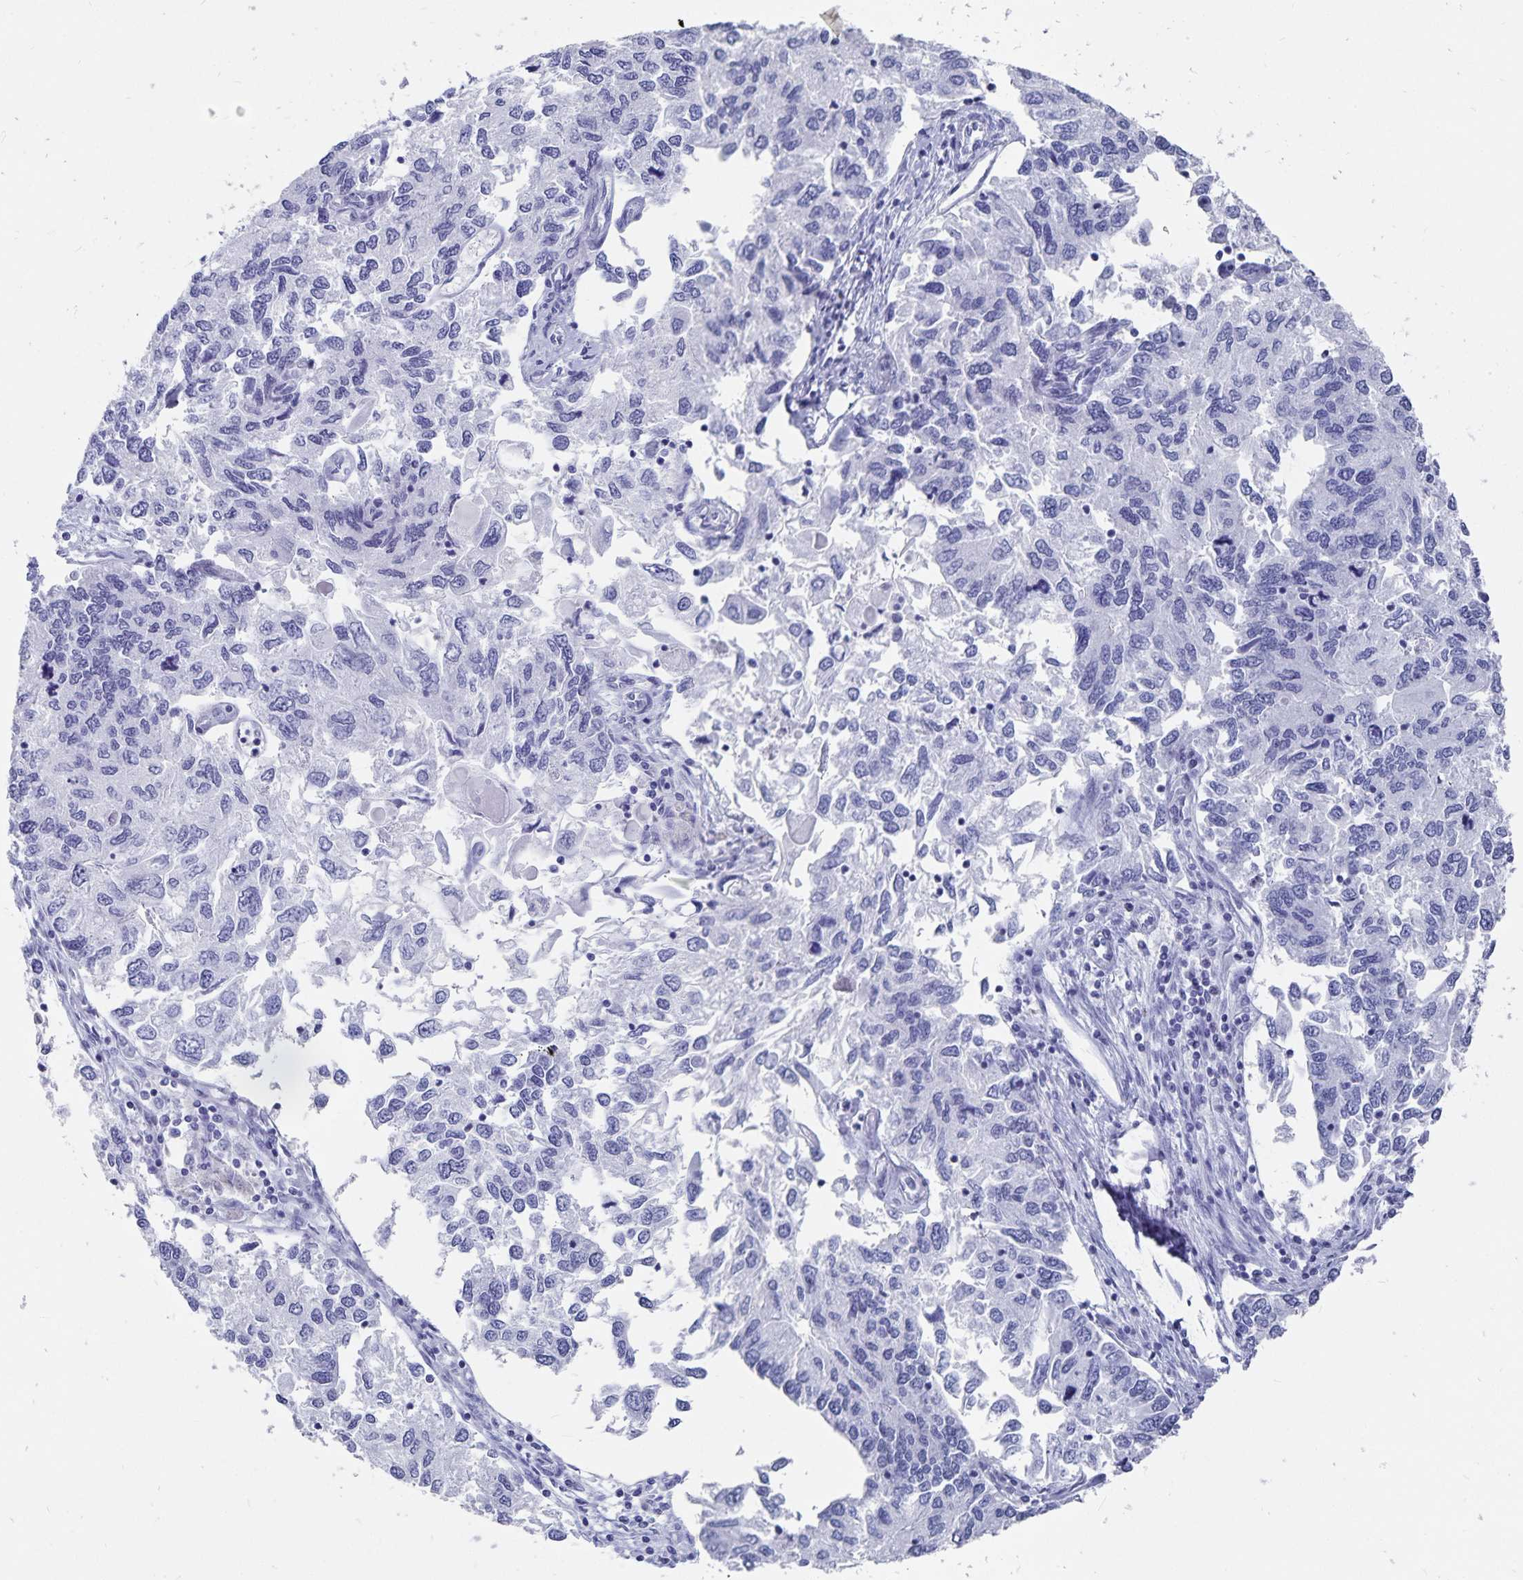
{"staining": {"intensity": "negative", "quantity": "none", "location": "none"}, "tissue": "endometrial cancer", "cell_type": "Tumor cells", "image_type": "cancer", "snomed": [{"axis": "morphology", "description": "Carcinoma, NOS"}, {"axis": "topography", "description": "Uterus"}], "caption": "Photomicrograph shows no significant protein positivity in tumor cells of carcinoma (endometrial).", "gene": "ADH1A", "patient": {"sex": "female", "age": 76}}